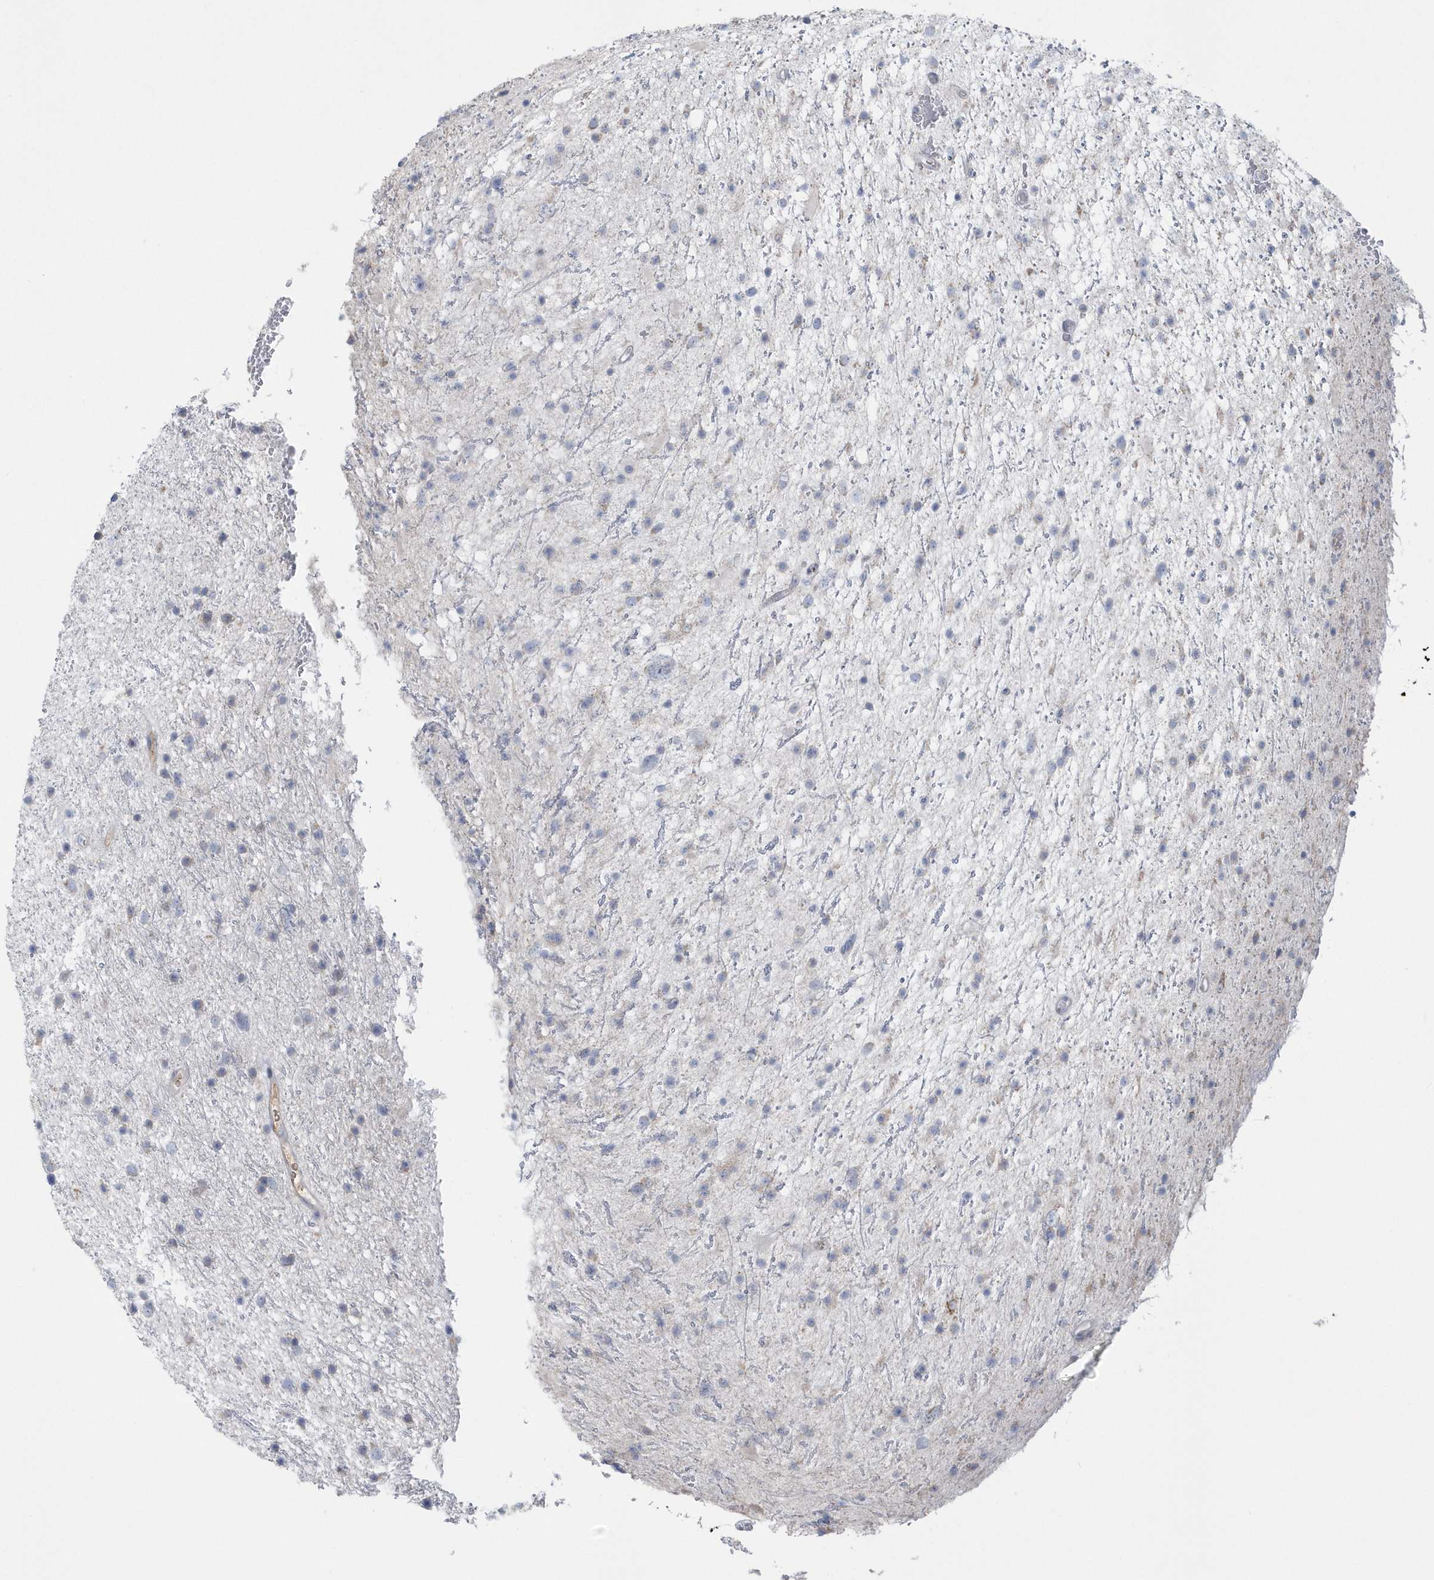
{"staining": {"intensity": "negative", "quantity": "none", "location": "none"}, "tissue": "glioma", "cell_type": "Tumor cells", "image_type": "cancer", "snomed": [{"axis": "morphology", "description": "Glioma, malignant, Low grade"}, {"axis": "topography", "description": "Cerebral cortex"}], "caption": "An immunohistochemistry (IHC) histopathology image of glioma is shown. There is no staining in tumor cells of glioma.", "gene": "SPATA18", "patient": {"sex": "female", "age": 39}}